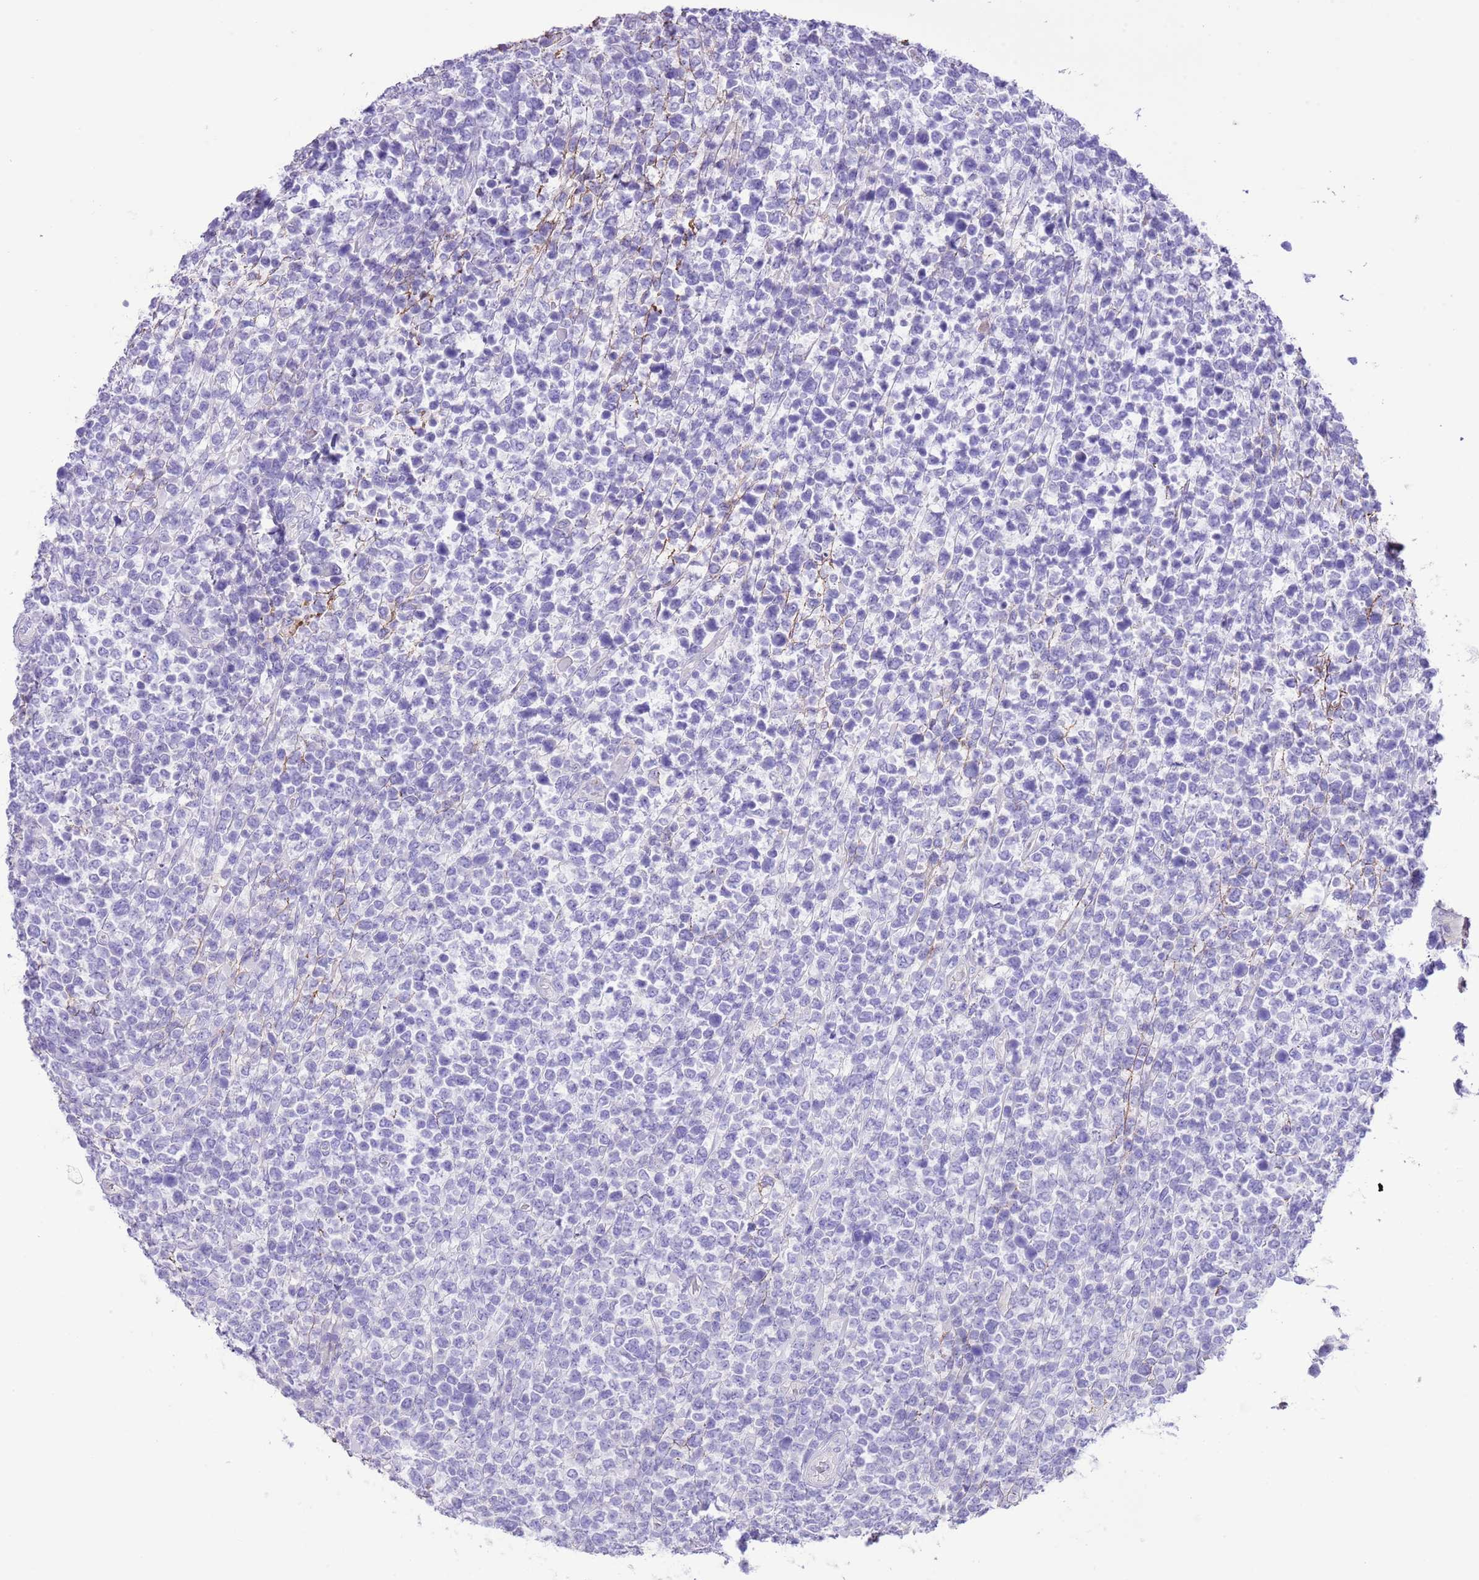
{"staining": {"intensity": "negative", "quantity": "none", "location": "none"}, "tissue": "lymphoma", "cell_type": "Tumor cells", "image_type": "cancer", "snomed": [{"axis": "morphology", "description": "Malignant lymphoma, non-Hodgkin's type, High grade"}, {"axis": "topography", "description": "Soft tissue"}], "caption": "Micrograph shows no protein expression in tumor cells of malignant lymphoma, non-Hodgkin's type (high-grade) tissue. The staining is performed using DAB brown chromogen with nuclei counter-stained in using hematoxylin.", "gene": "IGF1", "patient": {"sex": "female", "age": 56}}